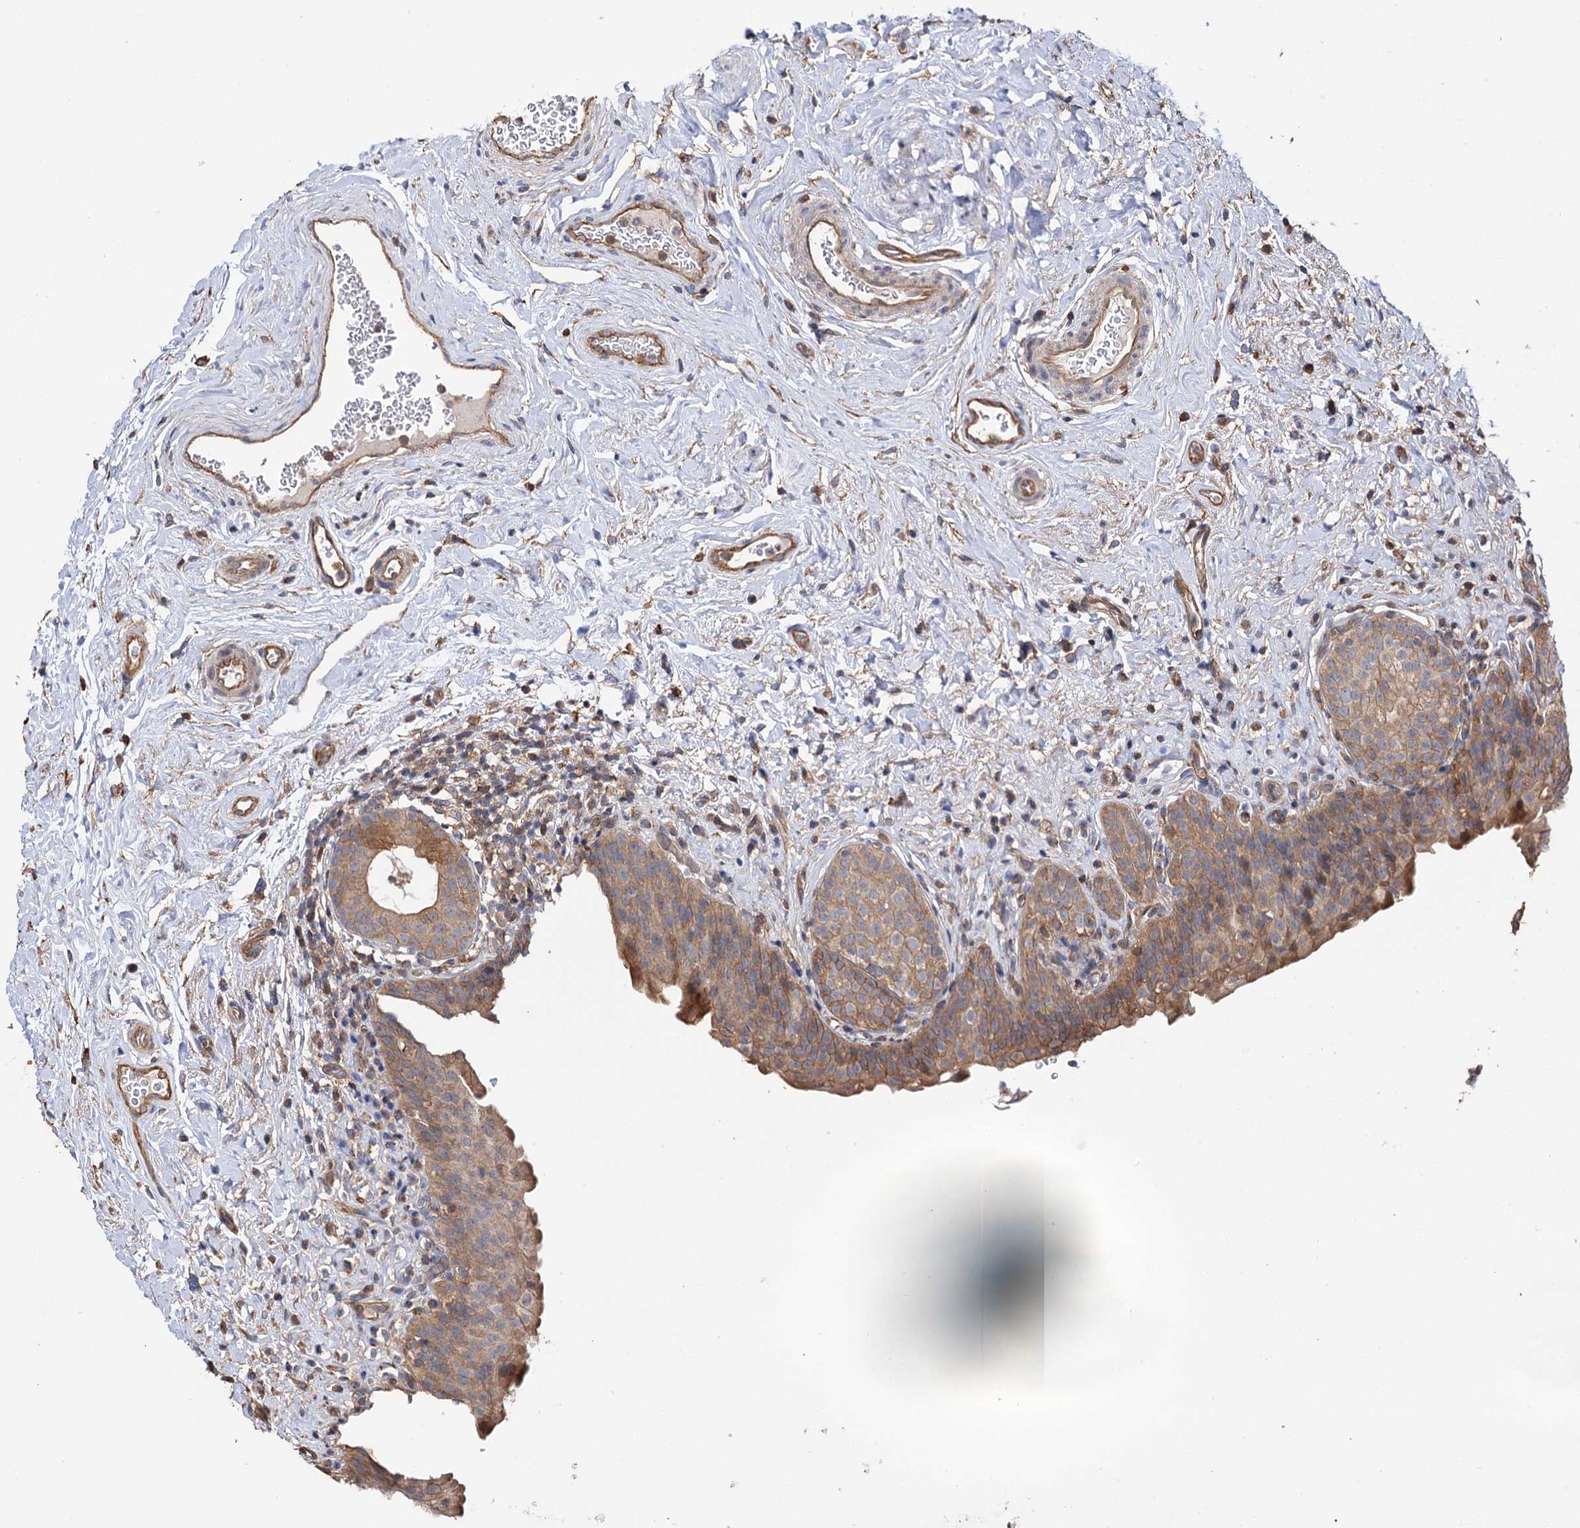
{"staining": {"intensity": "moderate", "quantity": ">75%", "location": "cytoplasmic/membranous"}, "tissue": "urinary bladder", "cell_type": "Urothelial cells", "image_type": "normal", "snomed": [{"axis": "morphology", "description": "Normal tissue, NOS"}, {"axis": "topography", "description": "Urinary bladder"}], "caption": "Urothelial cells display moderate cytoplasmic/membranous positivity in about >75% of cells in benign urinary bladder.", "gene": "IDI1", "patient": {"sex": "male", "age": 83}}